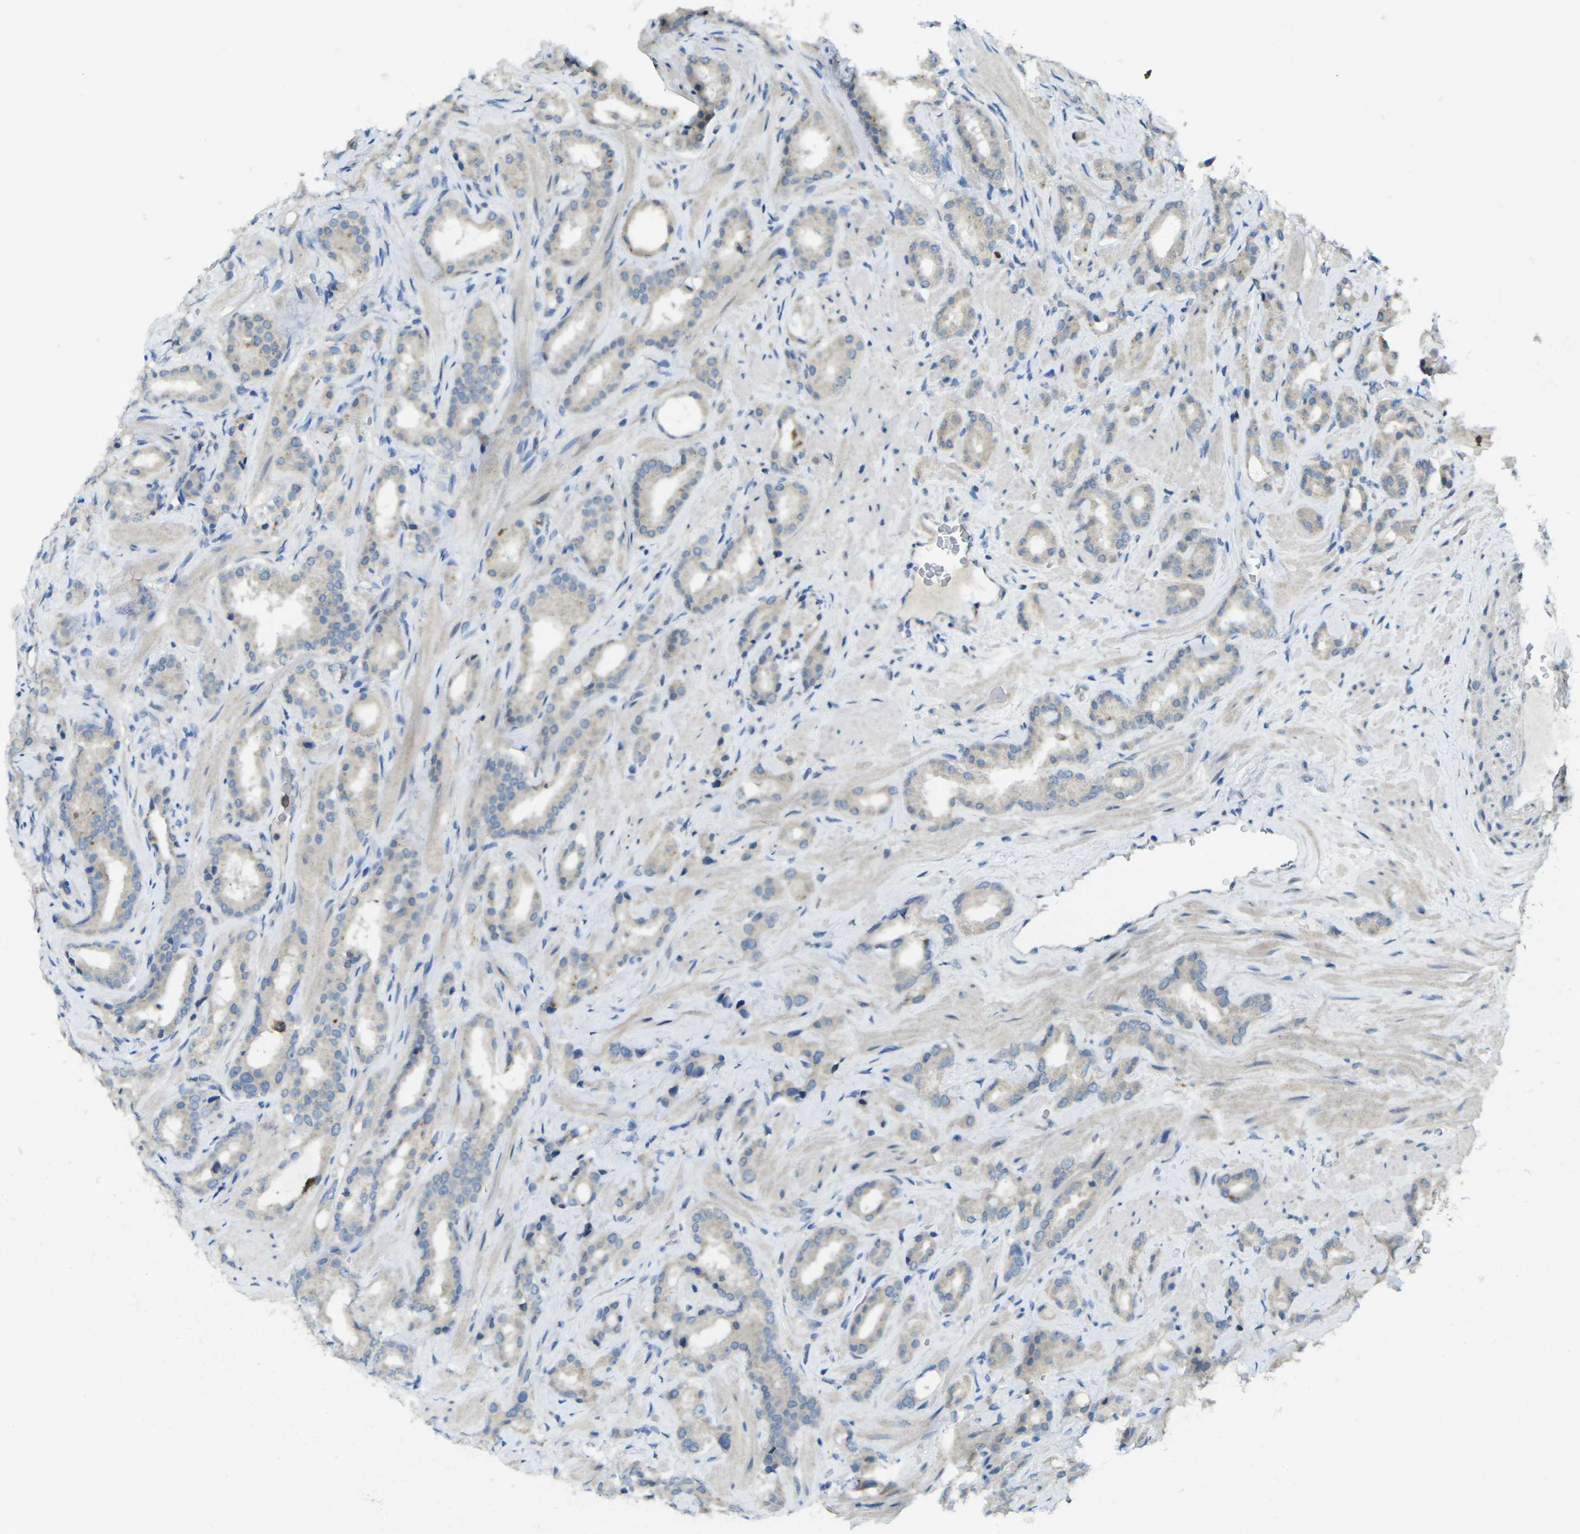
{"staining": {"intensity": "negative", "quantity": "none", "location": "none"}, "tissue": "prostate cancer", "cell_type": "Tumor cells", "image_type": "cancer", "snomed": [{"axis": "morphology", "description": "Adenocarcinoma, High grade"}, {"axis": "topography", "description": "Prostate"}], "caption": "Prostate cancer (high-grade adenocarcinoma) was stained to show a protein in brown. There is no significant positivity in tumor cells.", "gene": "CD19", "patient": {"sex": "male", "age": 64}}